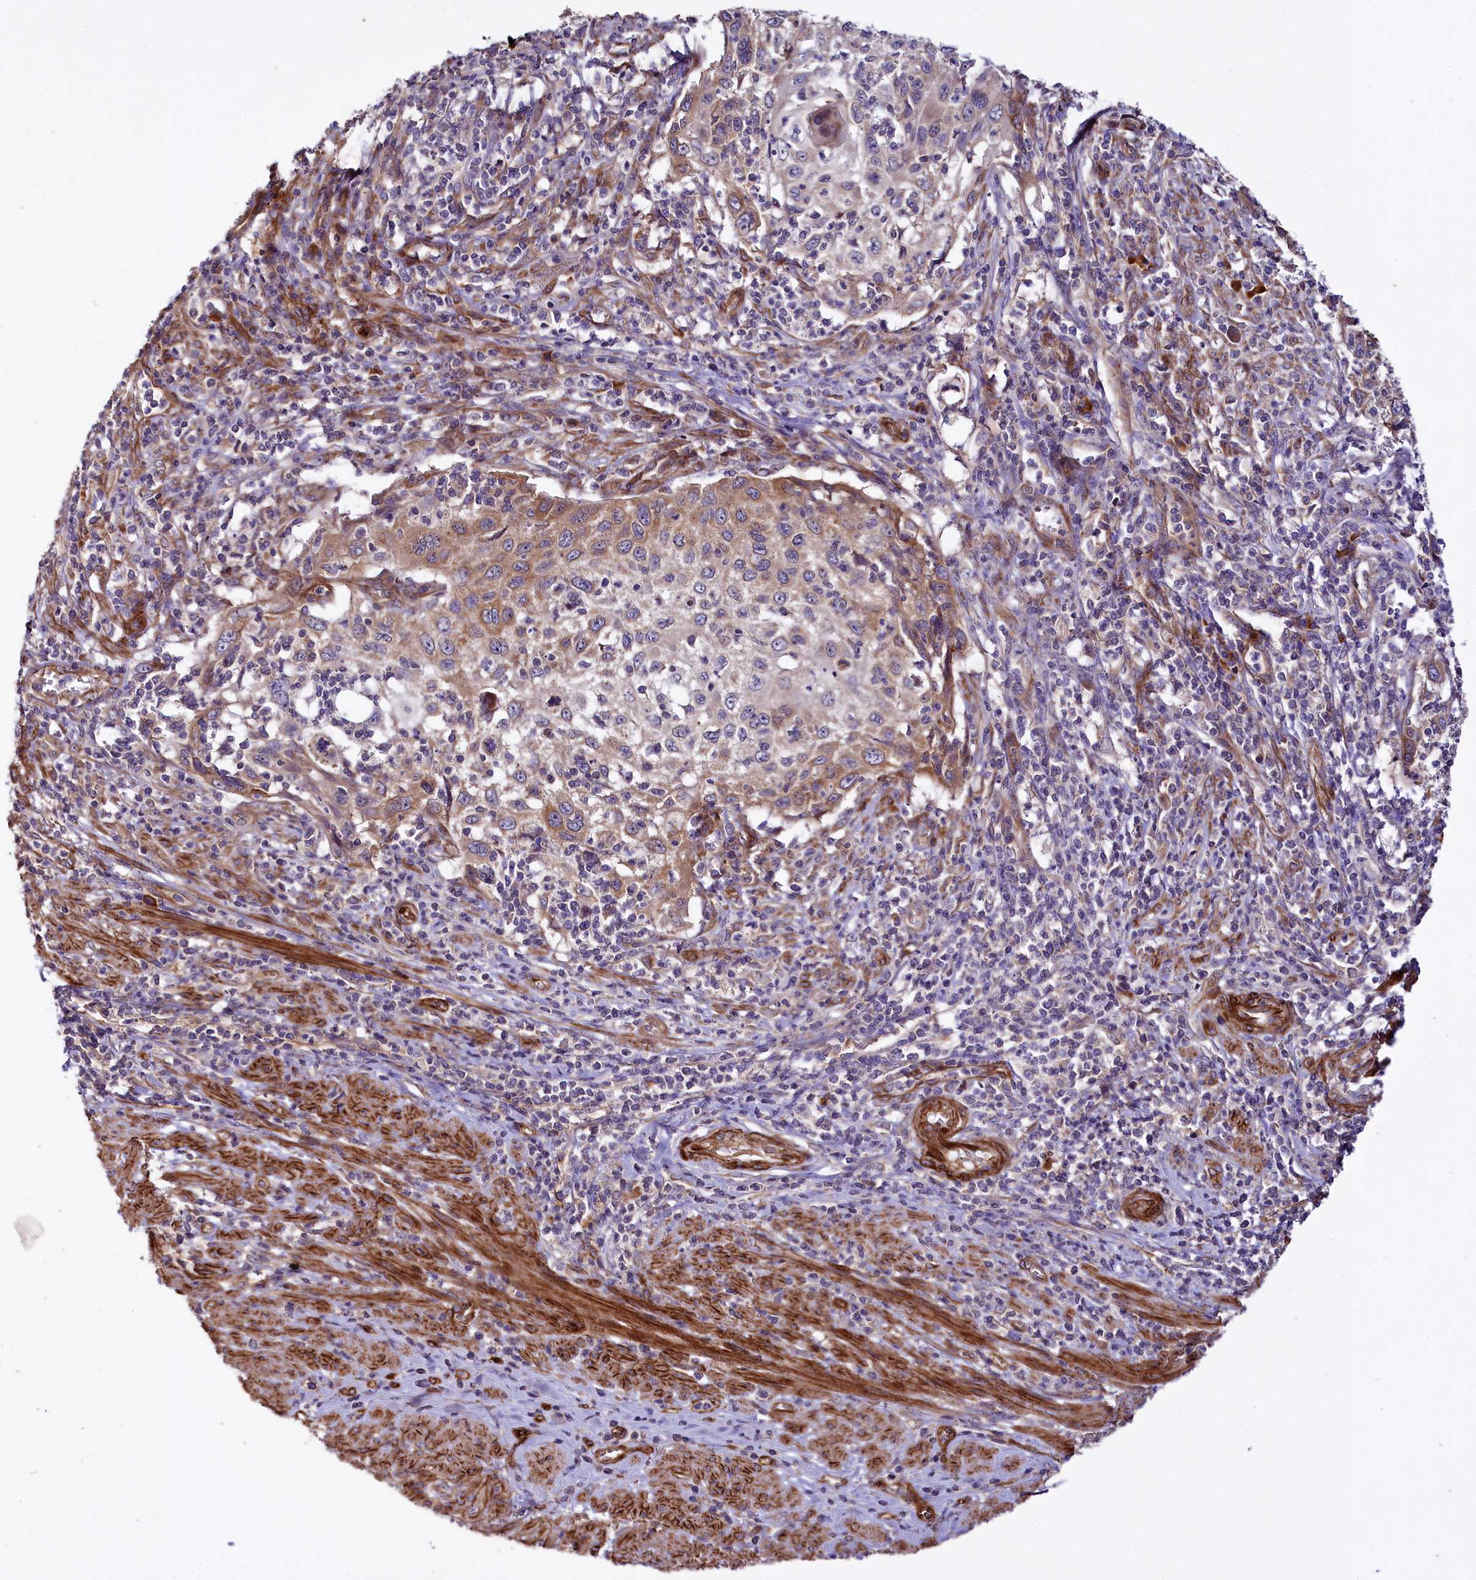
{"staining": {"intensity": "moderate", "quantity": "25%-75%", "location": "cytoplasmic/membranous"}, "tissue": "cervical cancer", "cell_type": "Tumor cells", "image_type": "cancer", "snomed": [{"axis": "morphology", "description": "Squamous cell carcinoma, NOS"}, {"axis": "topography", "description": "Cervix"}], "caption": "Immunohistochemical staining of human cervical cancer displays medium levels of moderate cytoplasmic/membranous staining in about 25%-75% of tumor cells.", "gene": "SPATS2", "patient": {"sex": "female", "age": 70}}